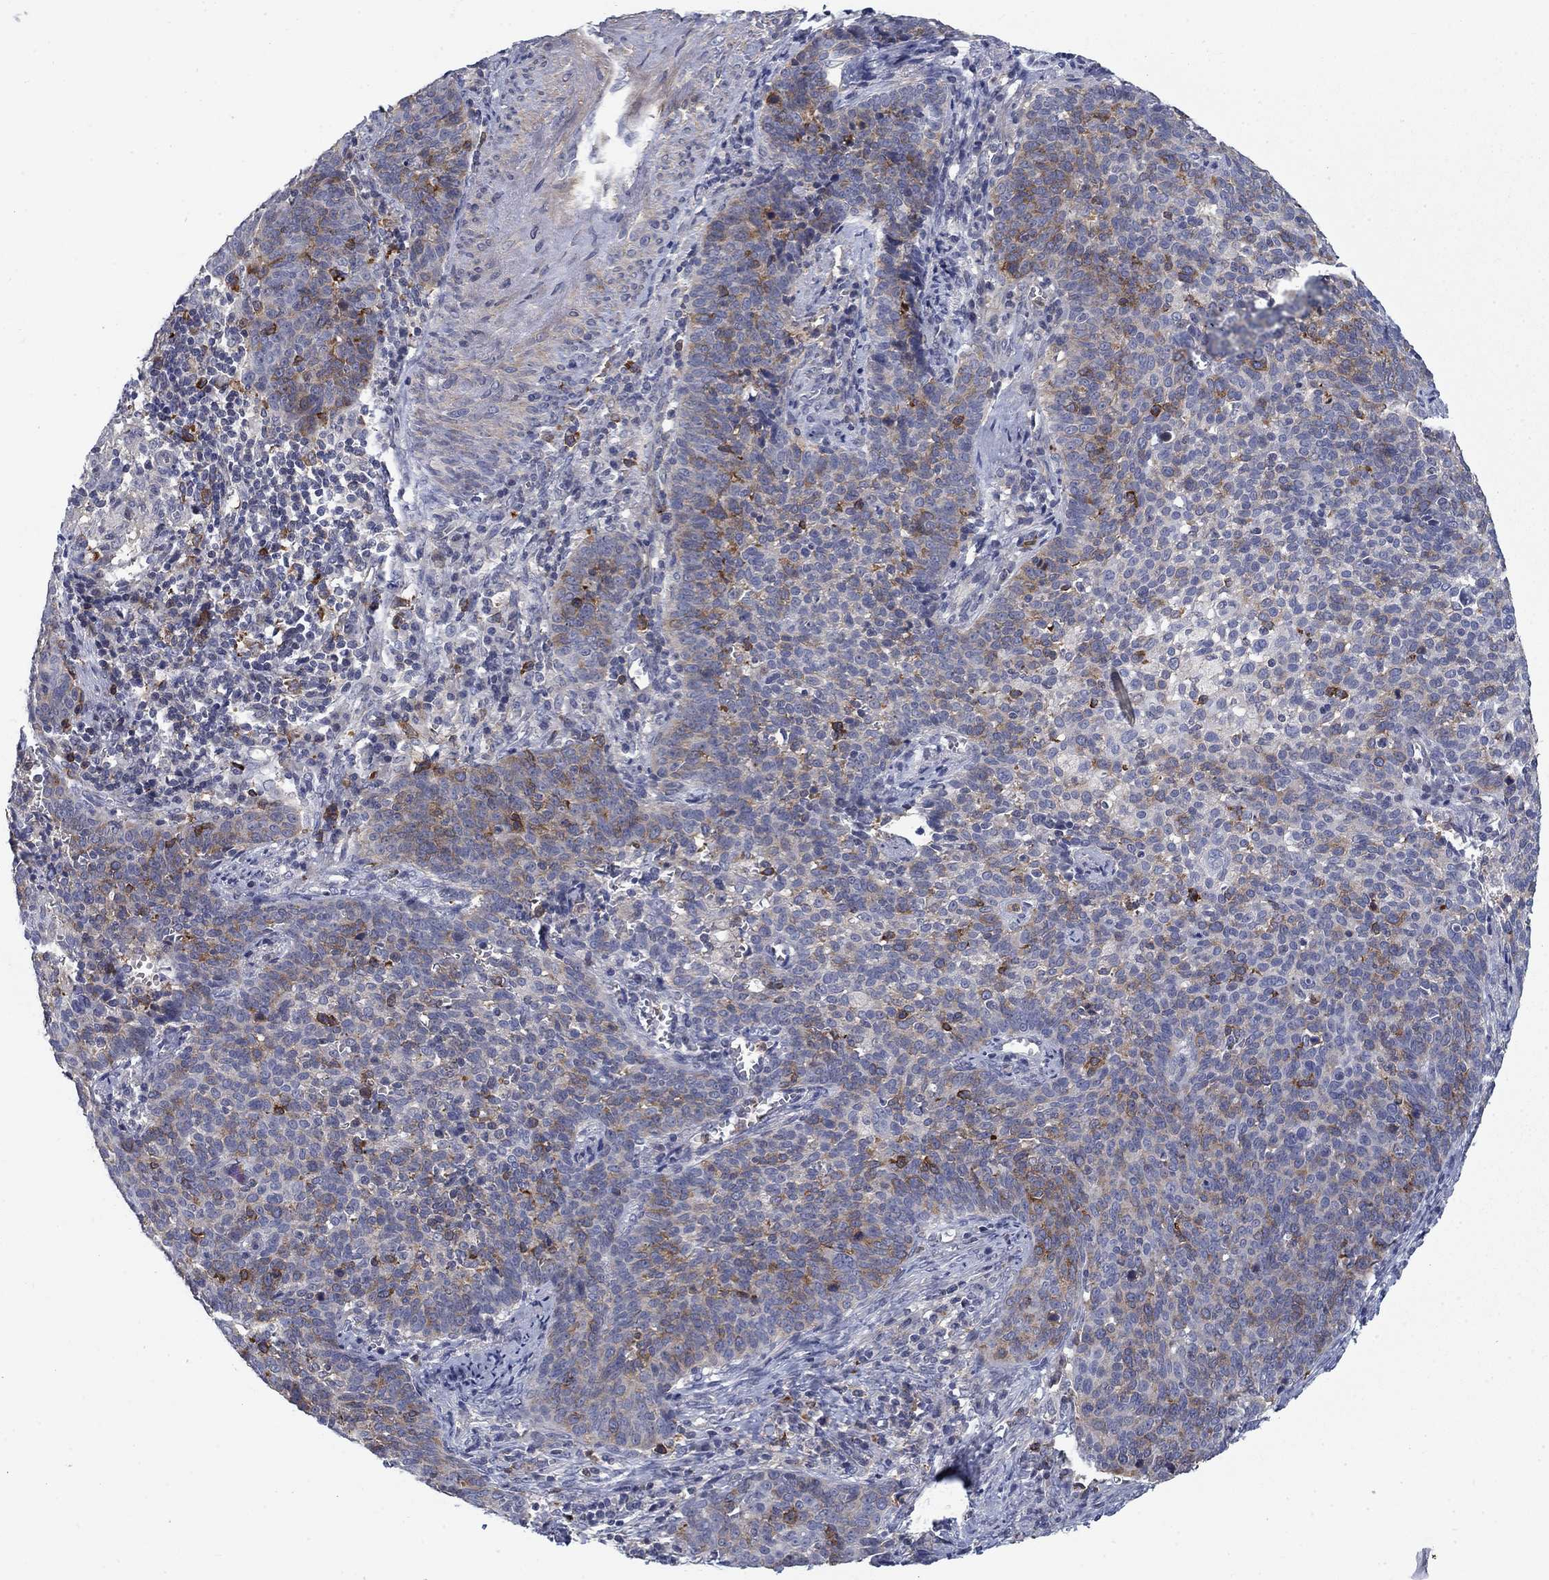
{"staining": {"intensity": "strong", "quantity": "25%-75%", "location": "cytoplasmic/membranous"}, "tissue": "cervical cancer", "cell_type": "Tumor cells", "image_type": "cancer", "snomed": [{"axis": "morphology", "description": "Squamous cell carcinoma, NOS"}, {"axis": "topography", "description": "Cervix"}], "caption": "A histopathology image of human cervical cancer (squamous cell carcinoma) stained for a protein displays strong cytoplasmic/membranous brown staining in tumor cells.", "gene": "KIF15", "patient": {"sex": "female", "age": 39}}